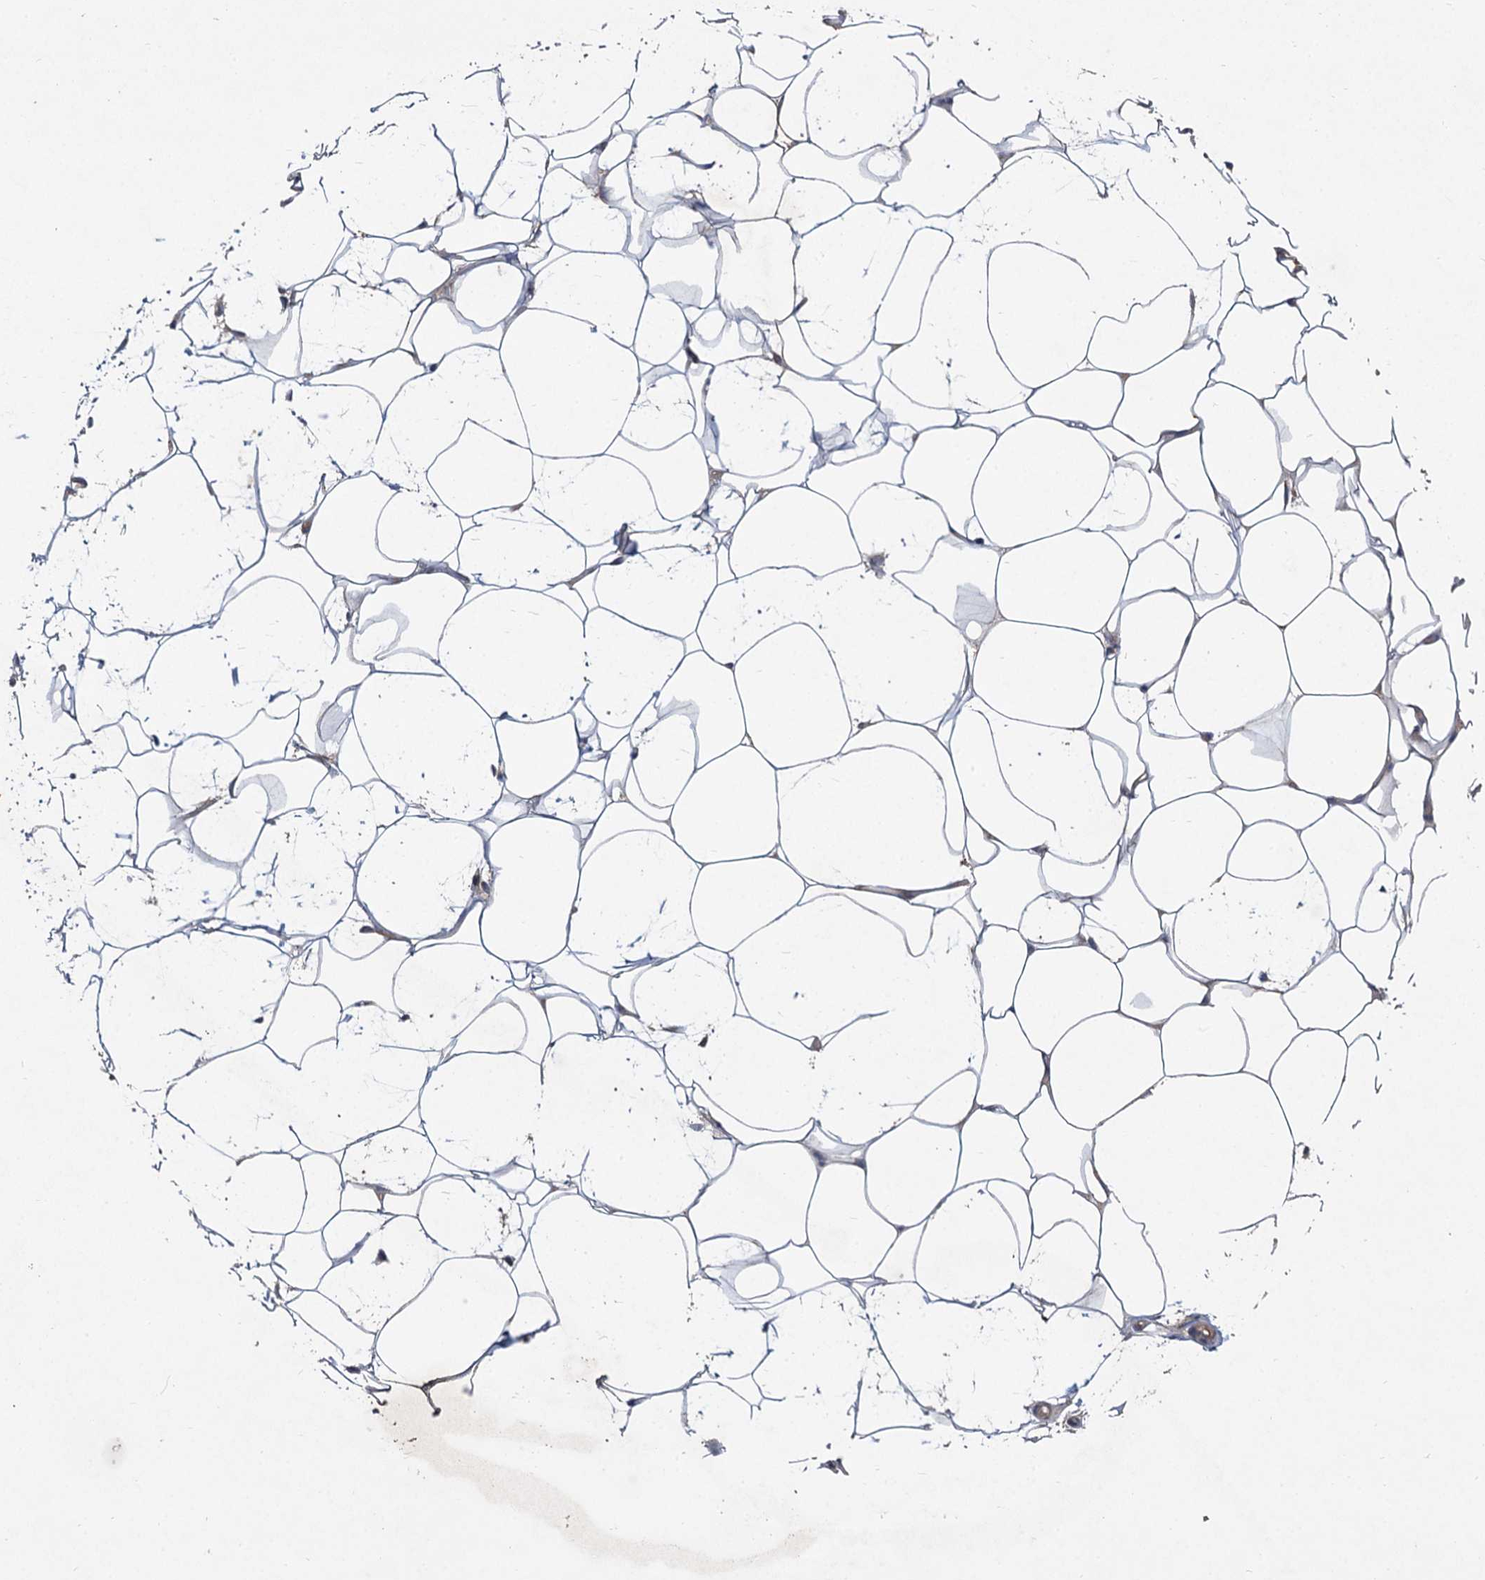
{"staining": {"intensity": "weak", "quantity": "<25%", "location": "cytoplasmic/membranous"}, "tissue": "adipose tissue", "cell_type": "Adipocytes", "image_type": "normal", "snomed": [{"axis": "morphology", "description": "Normal tissue, NOS"}, {"axis": "topography", "description": "Breast"}], "caption": "High power microscopy photomicrograph of an IHC photomicrograph of benign adipose tissue, revealing no significant positivity in adipocytes.", "gene": "HES2", "patient": {"sex": "female", "age": 26}}